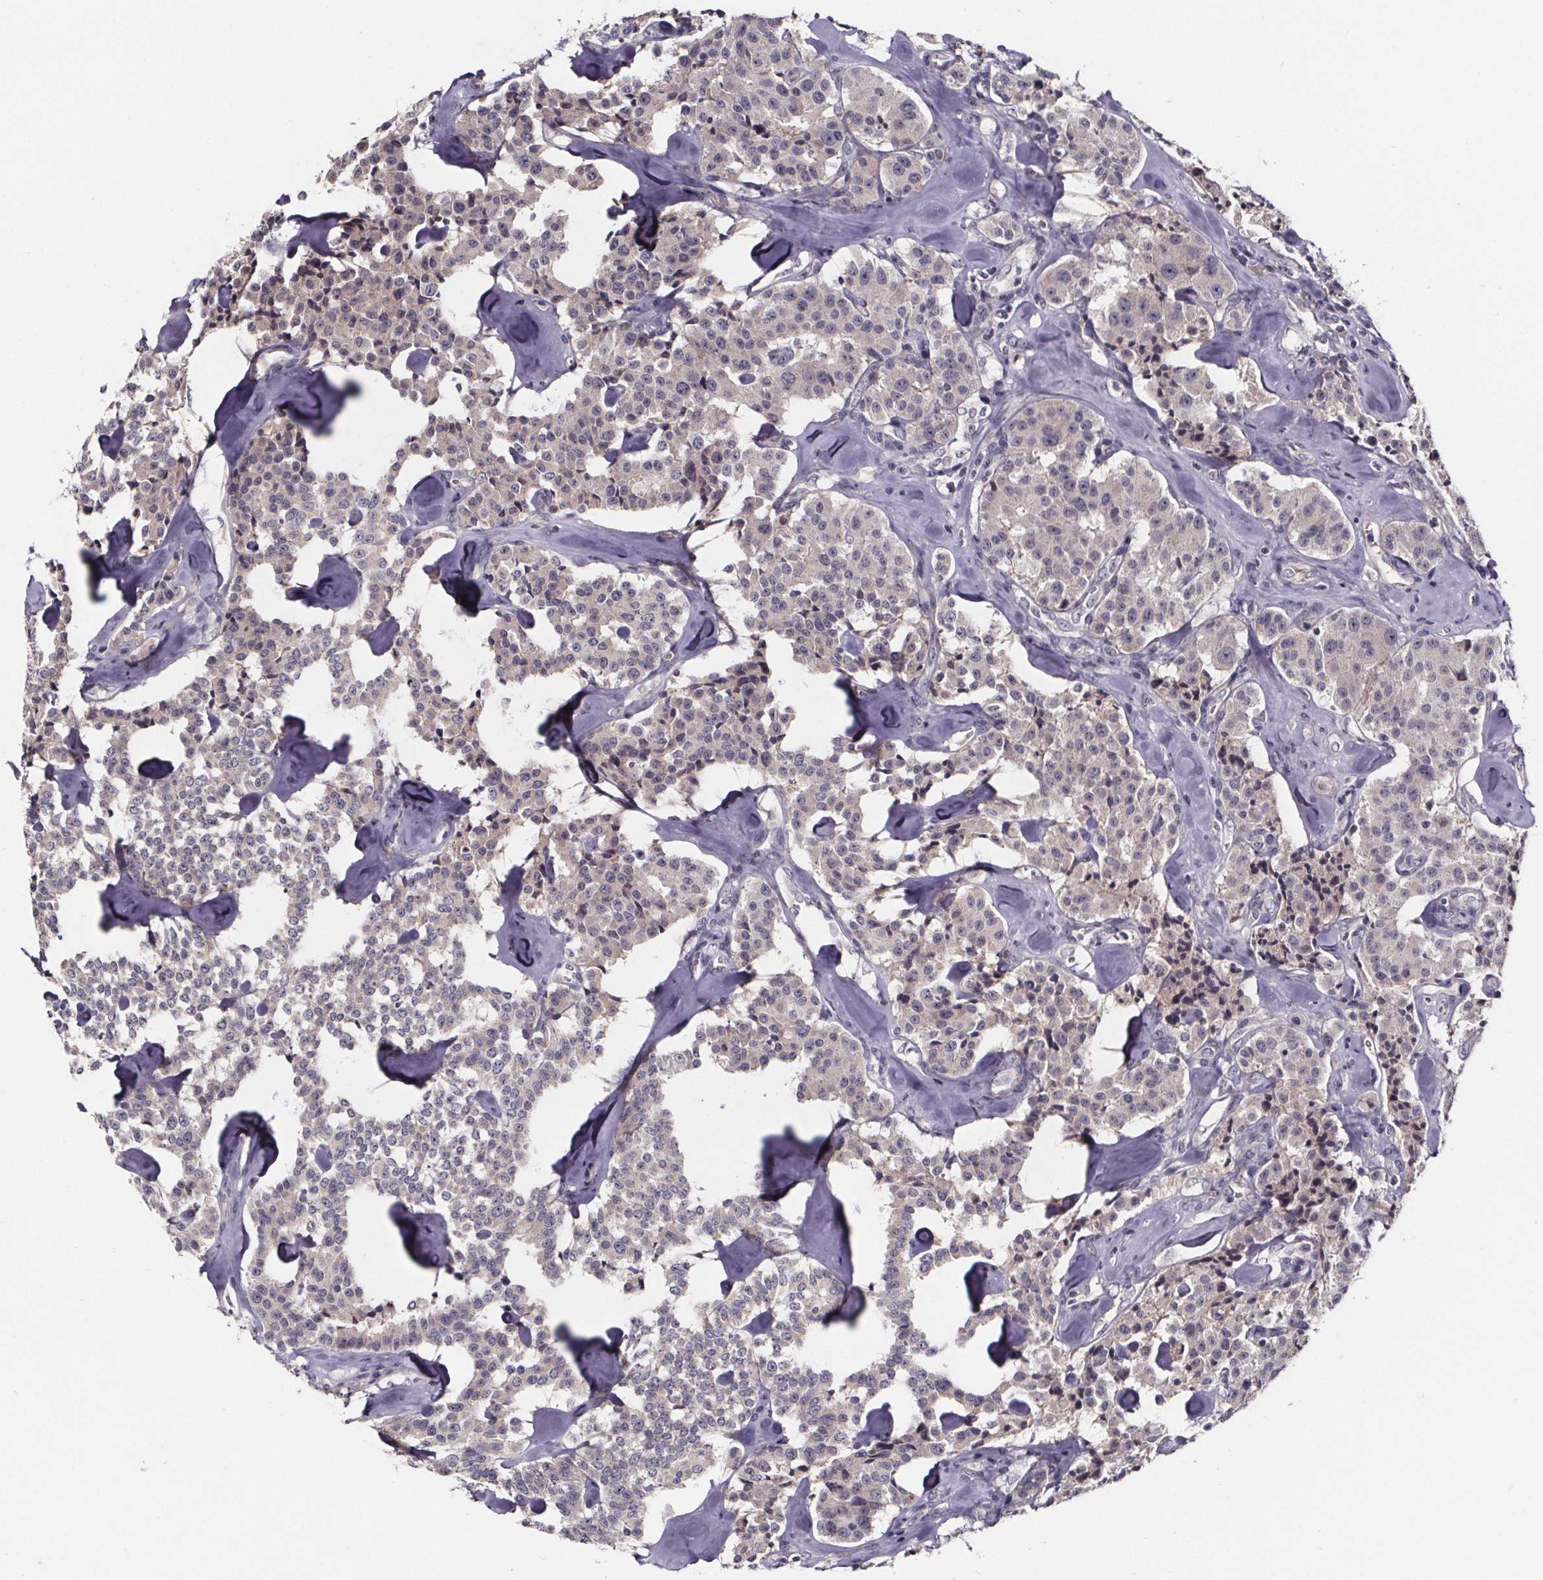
{"staining": {"intensity": "negative", "quantity": "none", "location": "none"}, "tissue": "carcinoid", "cell_type": "Tumor cells", "image_type": "cancer", "snomed": [{"axis": "morphology", "description": "Carcinoid, malignant, NOS"}, {"axis": "topography", "description": "Pancreas"}], "caption": "An image of human carcinoid is negative for staining in tumor cells.", "gene": "NPHP4", "patient": {"sex": "male", "age": 41}}